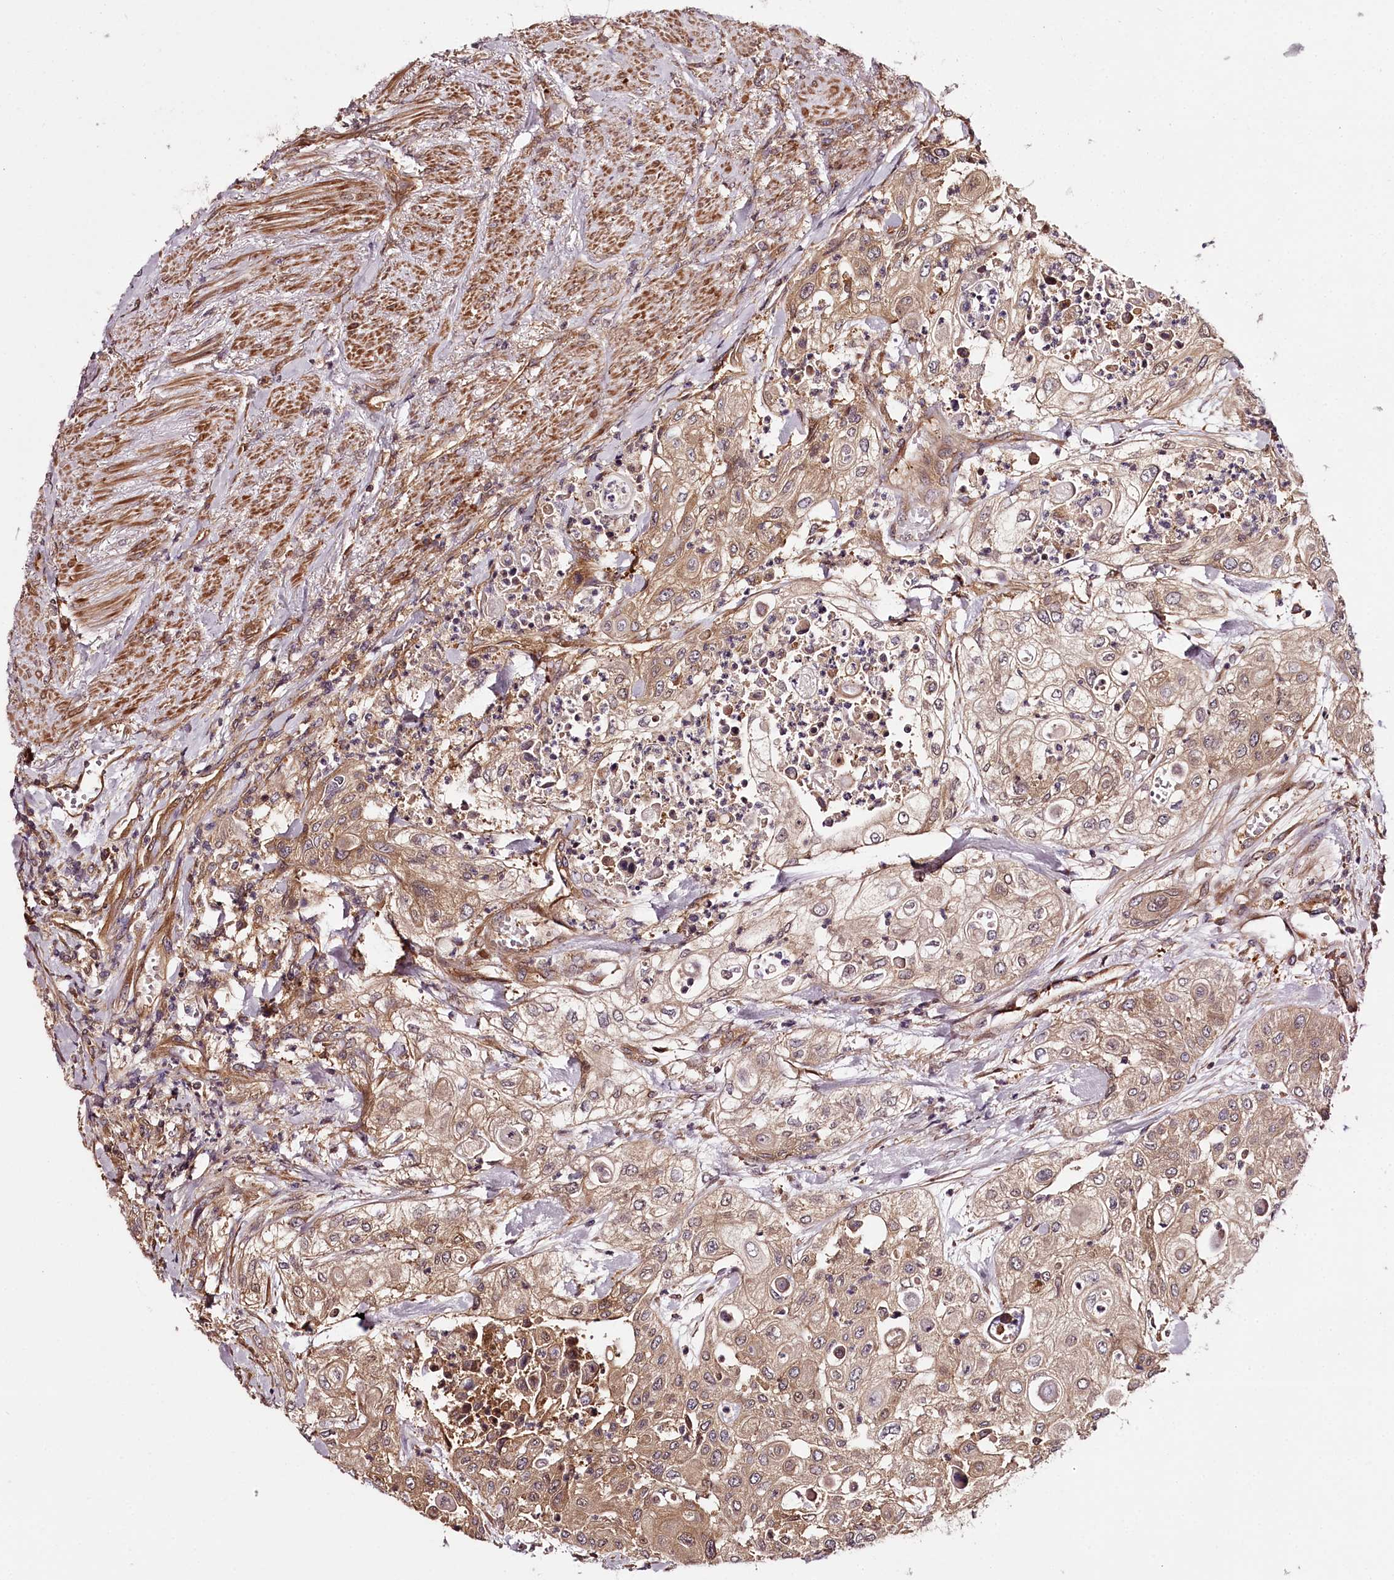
{"staining": {"intensity": "moderate", "quantity": ">75%", "location": "cytoplasmic/membranous"}, "tissue": "urothelial cancer", "cell_type": "Tumor cells", "image_type": "cancer", "snomed": [{"axis": "morphology", "description": "Urothelial carcinoma, High grade"}, {"axis": "topography", "description": "Urinary bladder"}], "caption": "There is medium levels of moderate cytoplasmic/membranous positivity in tumor cells of urothelial cancer, as demonstrated by immunohistochemical staining (brown color).", "gene": "TARS1", "patient": {"sex": "female", "age": 79}}